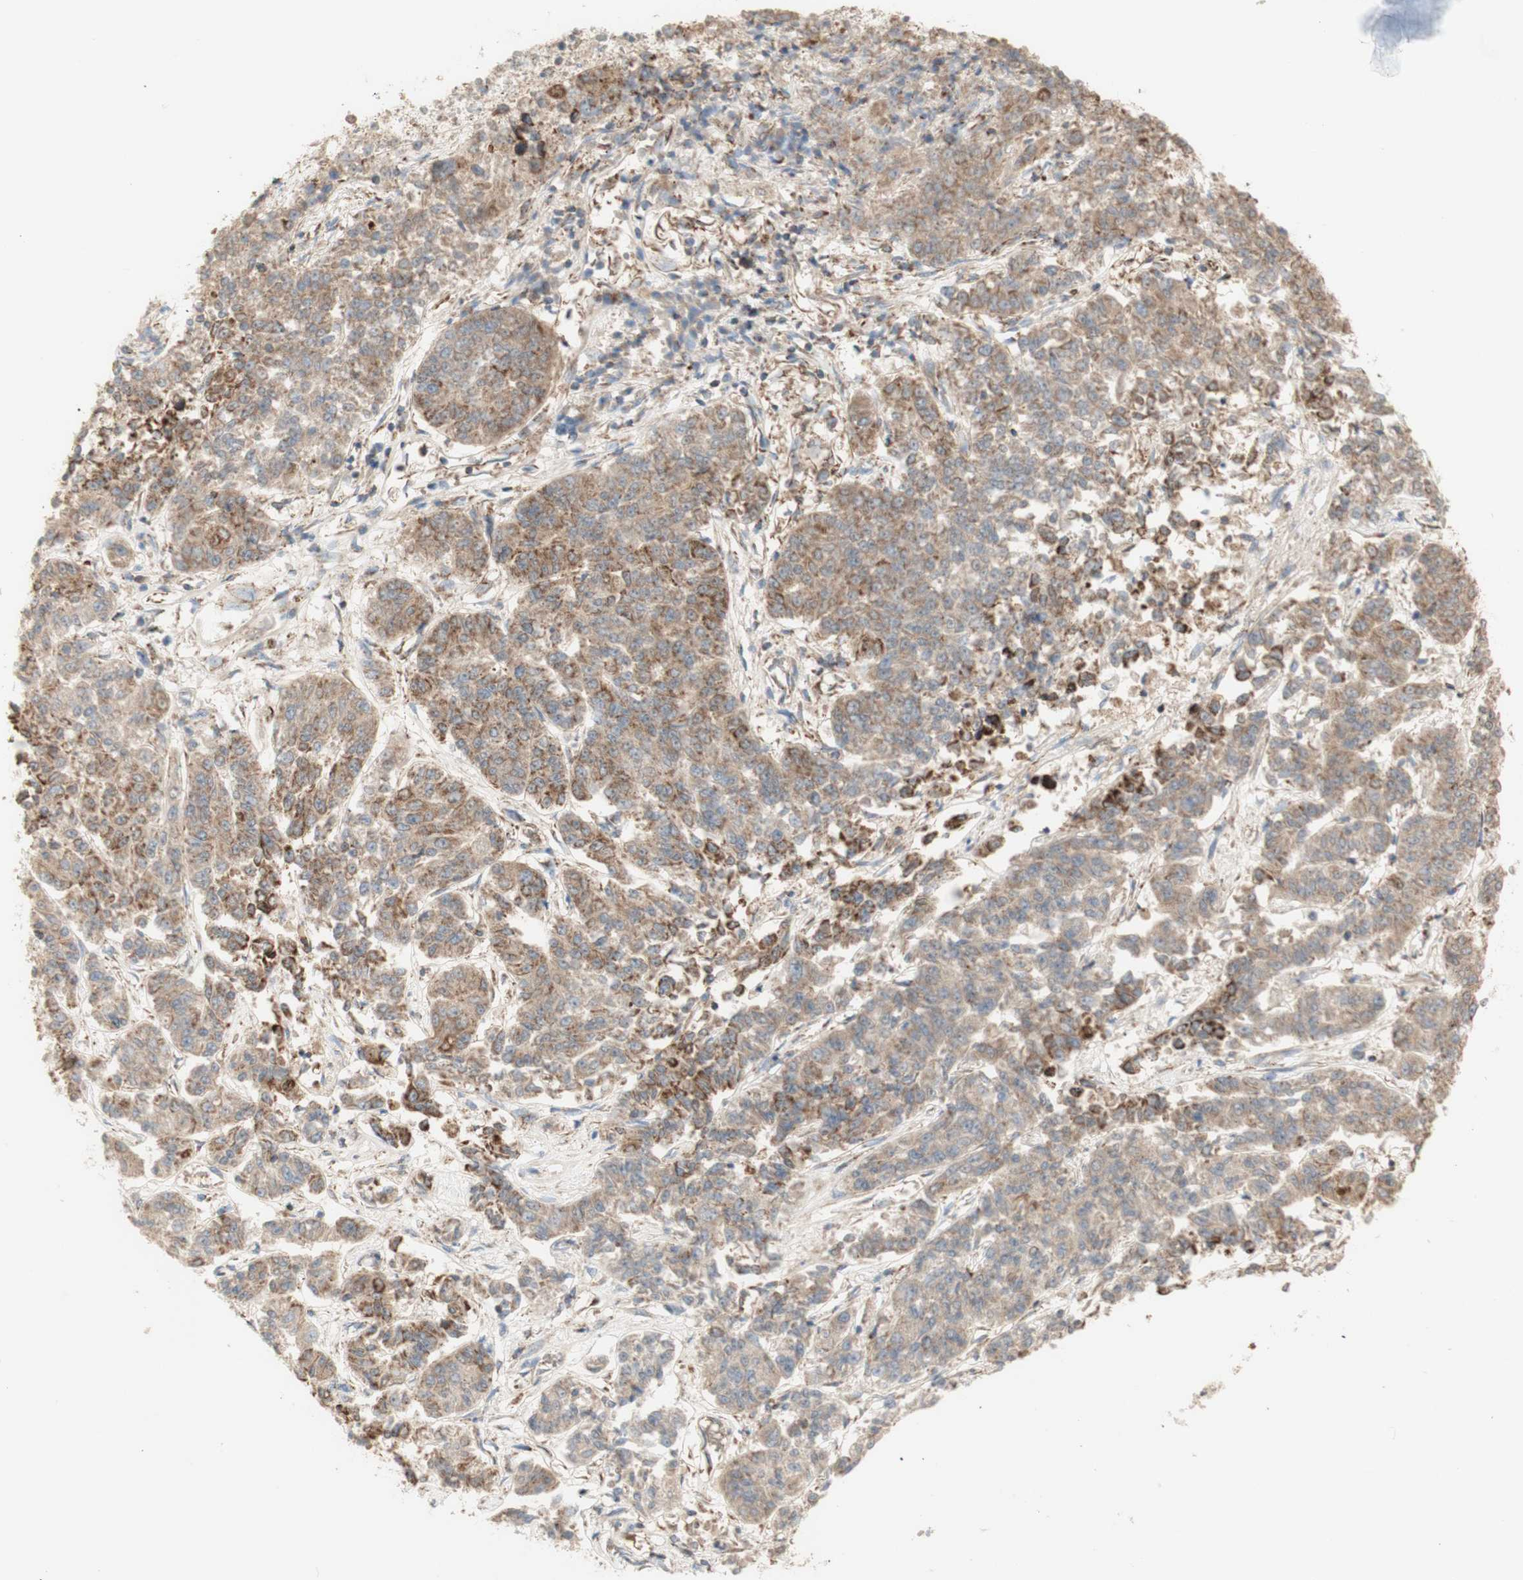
{"staining": {"intensity": "weak", "quantity": ">75%", "location": "cytoplasmic/membranous"}, "tissue": "lung cancer", "cell_type": "Tumor cells", "image_type": "cancer", "snomed": [{"axis": "morphology", "description": "Adenocarcinoma, NOS"}, {"axis": "topography", "description": "Lung"}], "caption": "Immunohistochemical staining of lung cancer (adenocarcinoma) exhibits low levels of weak cytoplasmic/membranous protein staining in about >75% of tumor cells.", "gene": "LETM1", "patient": {"sex": "male", "age": 84}}